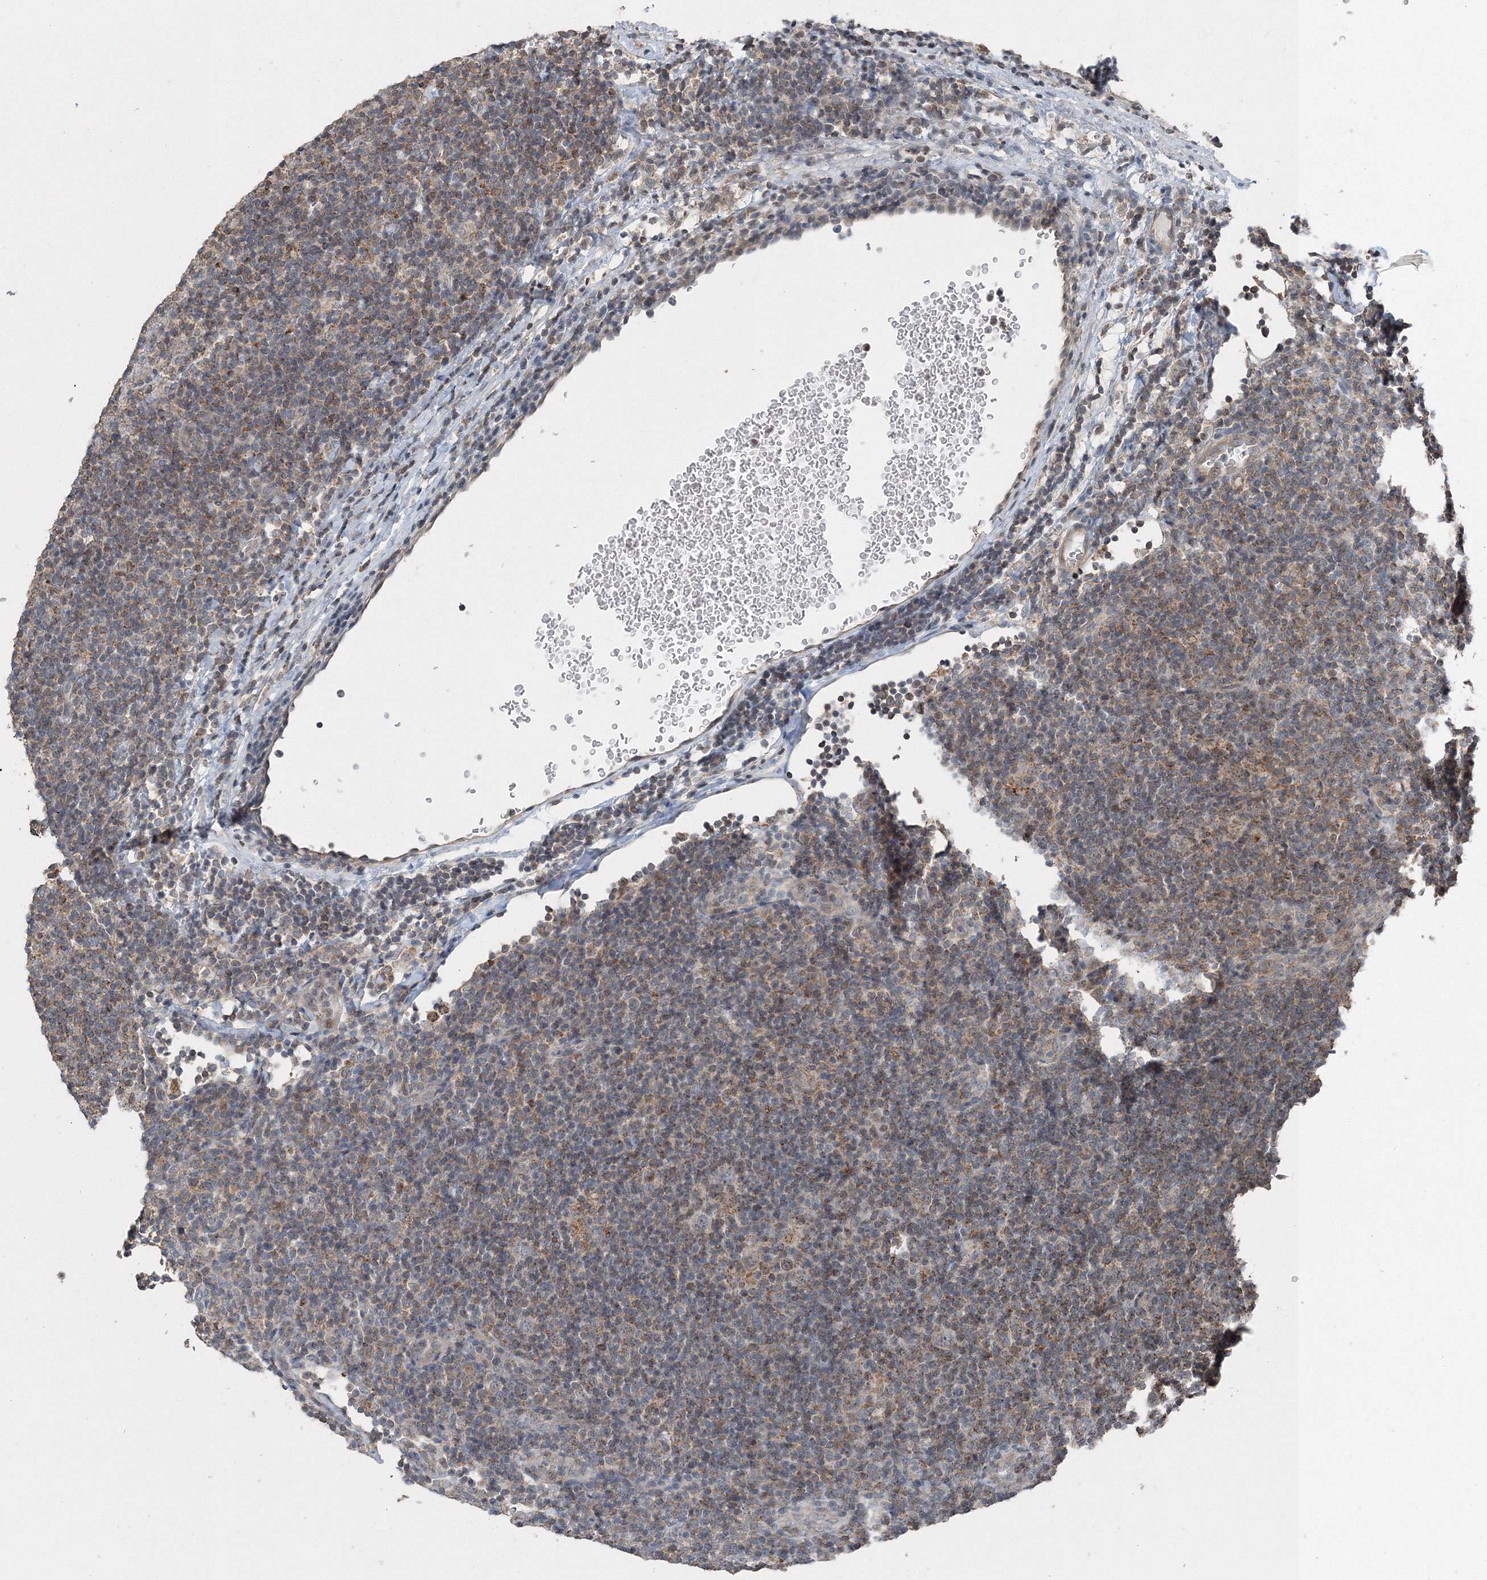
{"staining": {"intensity": "negative", "quantity": "none", "location": "none"}, "tissue": "lymphoma", "cell_type": "Tumor cells", "image_type": "cancer", "snomed": [{"axis": "morphology", "description": "Hodgkin's disease, NOS"}, {"axis": "topography", "description": "Lymph node"}], "caption": "This is a micrograph of IHC staining of Hodgkin's disease, which shows no expression in tumor cells. (DAB immunohistochemistry (IHC) with hematoxylin counter stain).", "gene": "AASDH", "patient": {"sex": "female", "age": 57}}